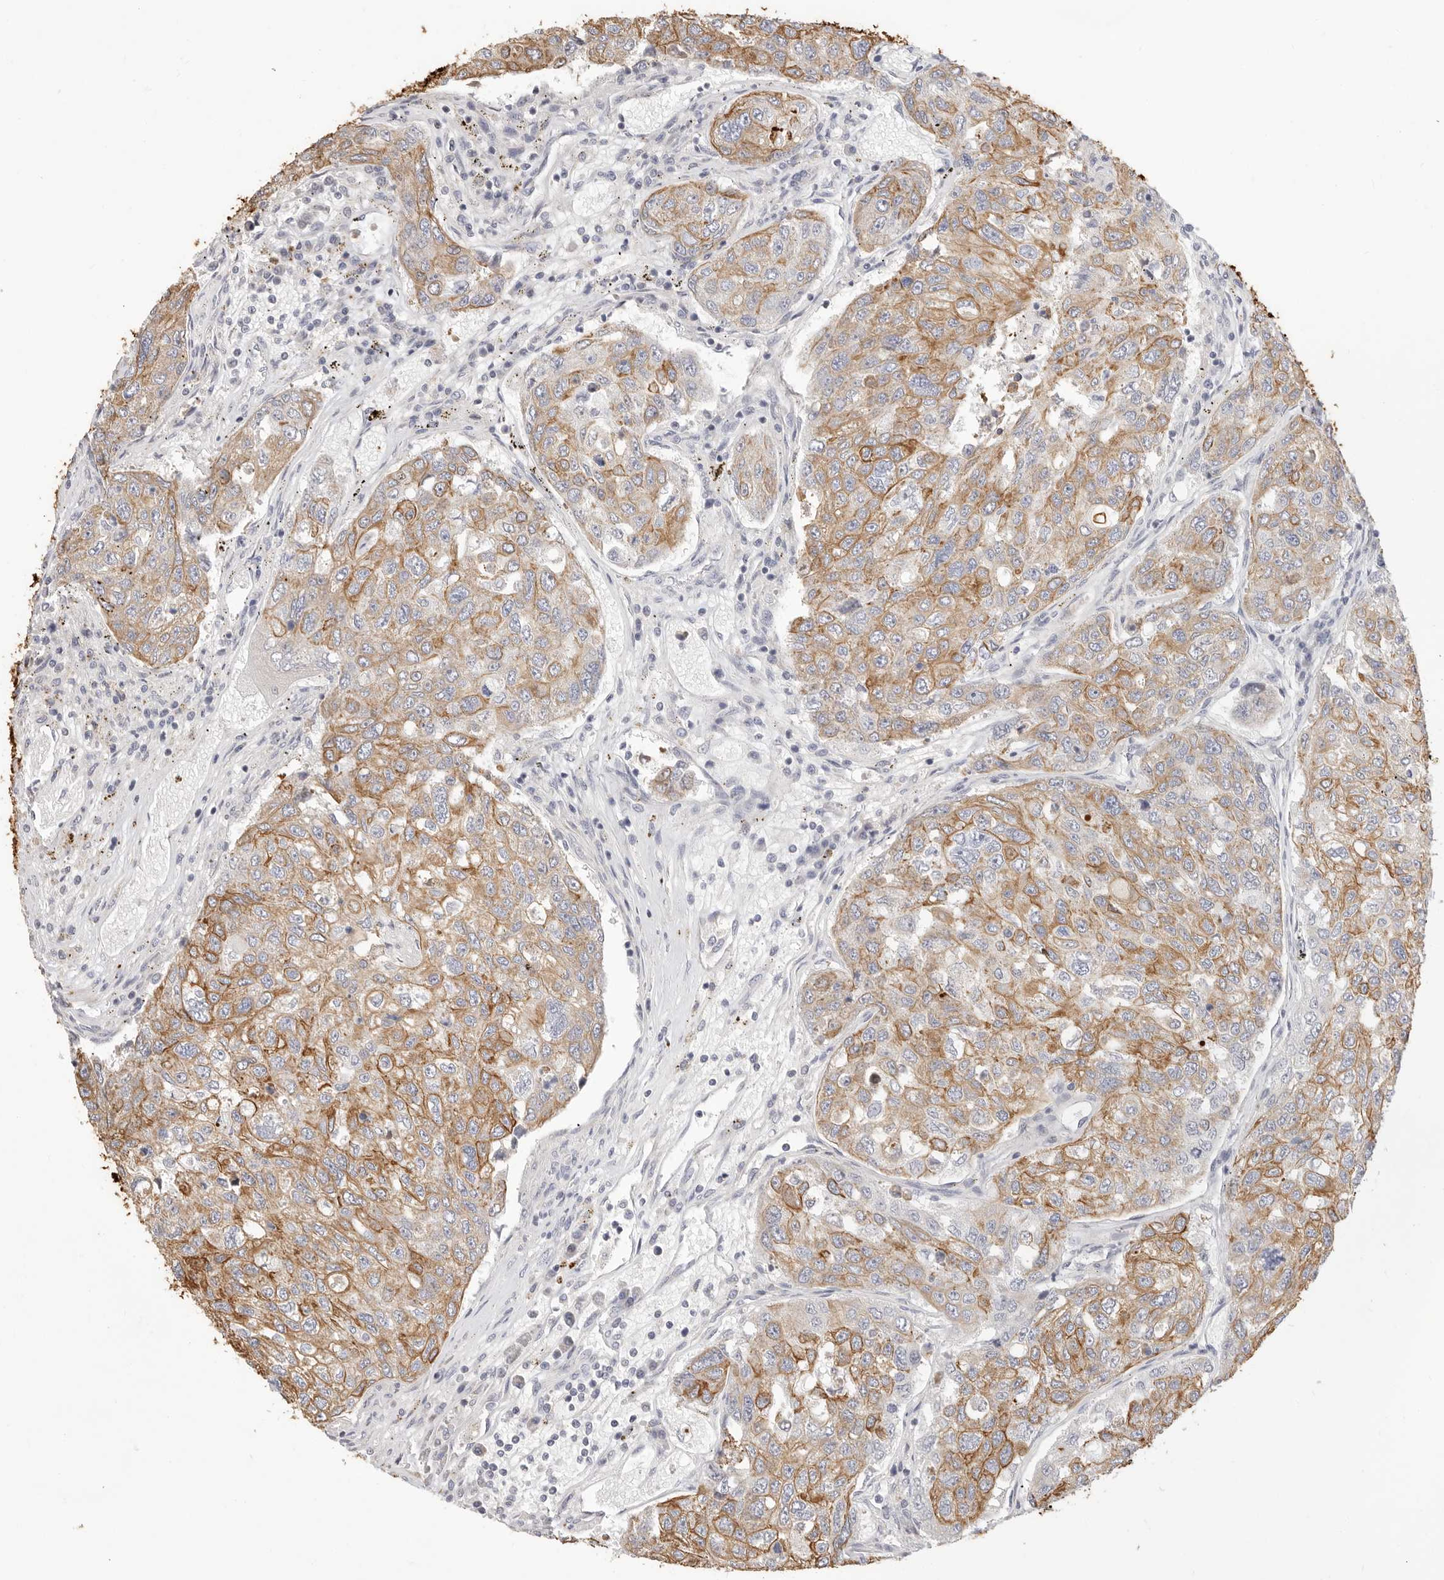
{"staining": {"intensity": "moderate", "quantity": ">75%", "location": "cytoplasmic/membranous"}, "tissue": "urothelial cancer", "cell_type": "Tumor cells", "image_type": "cancer", "snomed": [{"axis": "morphology", "description": "Urothelial carcinoma, High grade"}, {"axis": "topography", "description": "Lymph node"}, {"axis": "topography", "description": "Urinary bladder"}], "caption": "This is a photomicrograph of immunohistochemistry (IHC) staining of urothelial cancer, which shows moderate expression in the cytoplasmic/membranous of tumor cells.", "gene": "USH1C", "patient": {"sex": "male", "age": 51}}